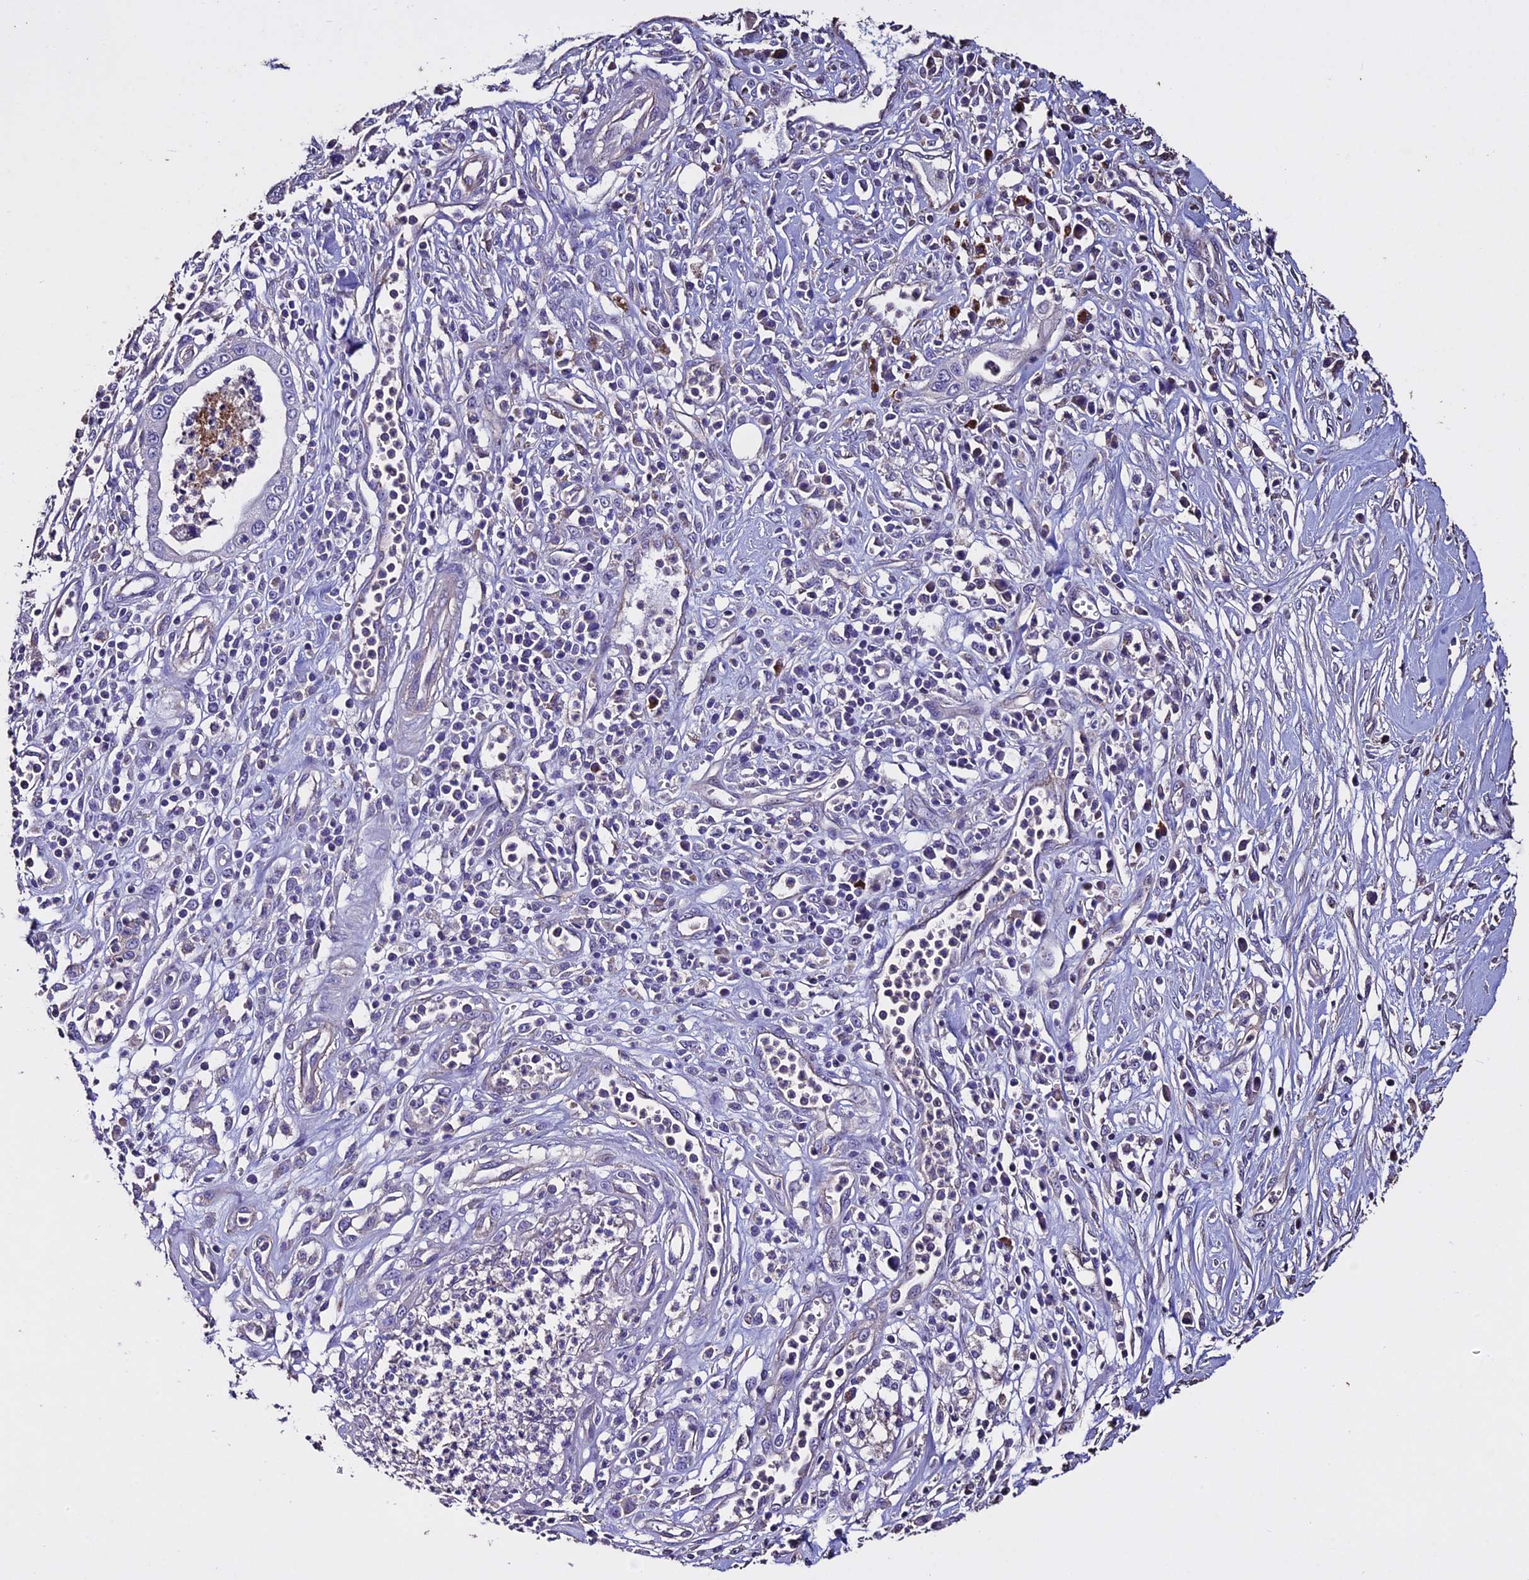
{"staining": {"intensity": "negative", "quantity": "none", "location": "none"}, "tissue": "pancreatic cancer", "cell_type": "Tumor cells", "image_type": "cancer", "snomed": [{"axis": "morphology", "description": "Adenocarcinoma, NOS"}, {"axis": "topography", "description": "Pancreas"}], "caption": "An immunohistochemistry image of pancreatic adenocarcinoma is shown. There is no staining in tumor cells of pancreatic adenocarcinoma. (Immunohistochemistry, brightfield microscopy, high magnification).", "gene": "USB1", "patient": {"sex": "male", "age": 68}}